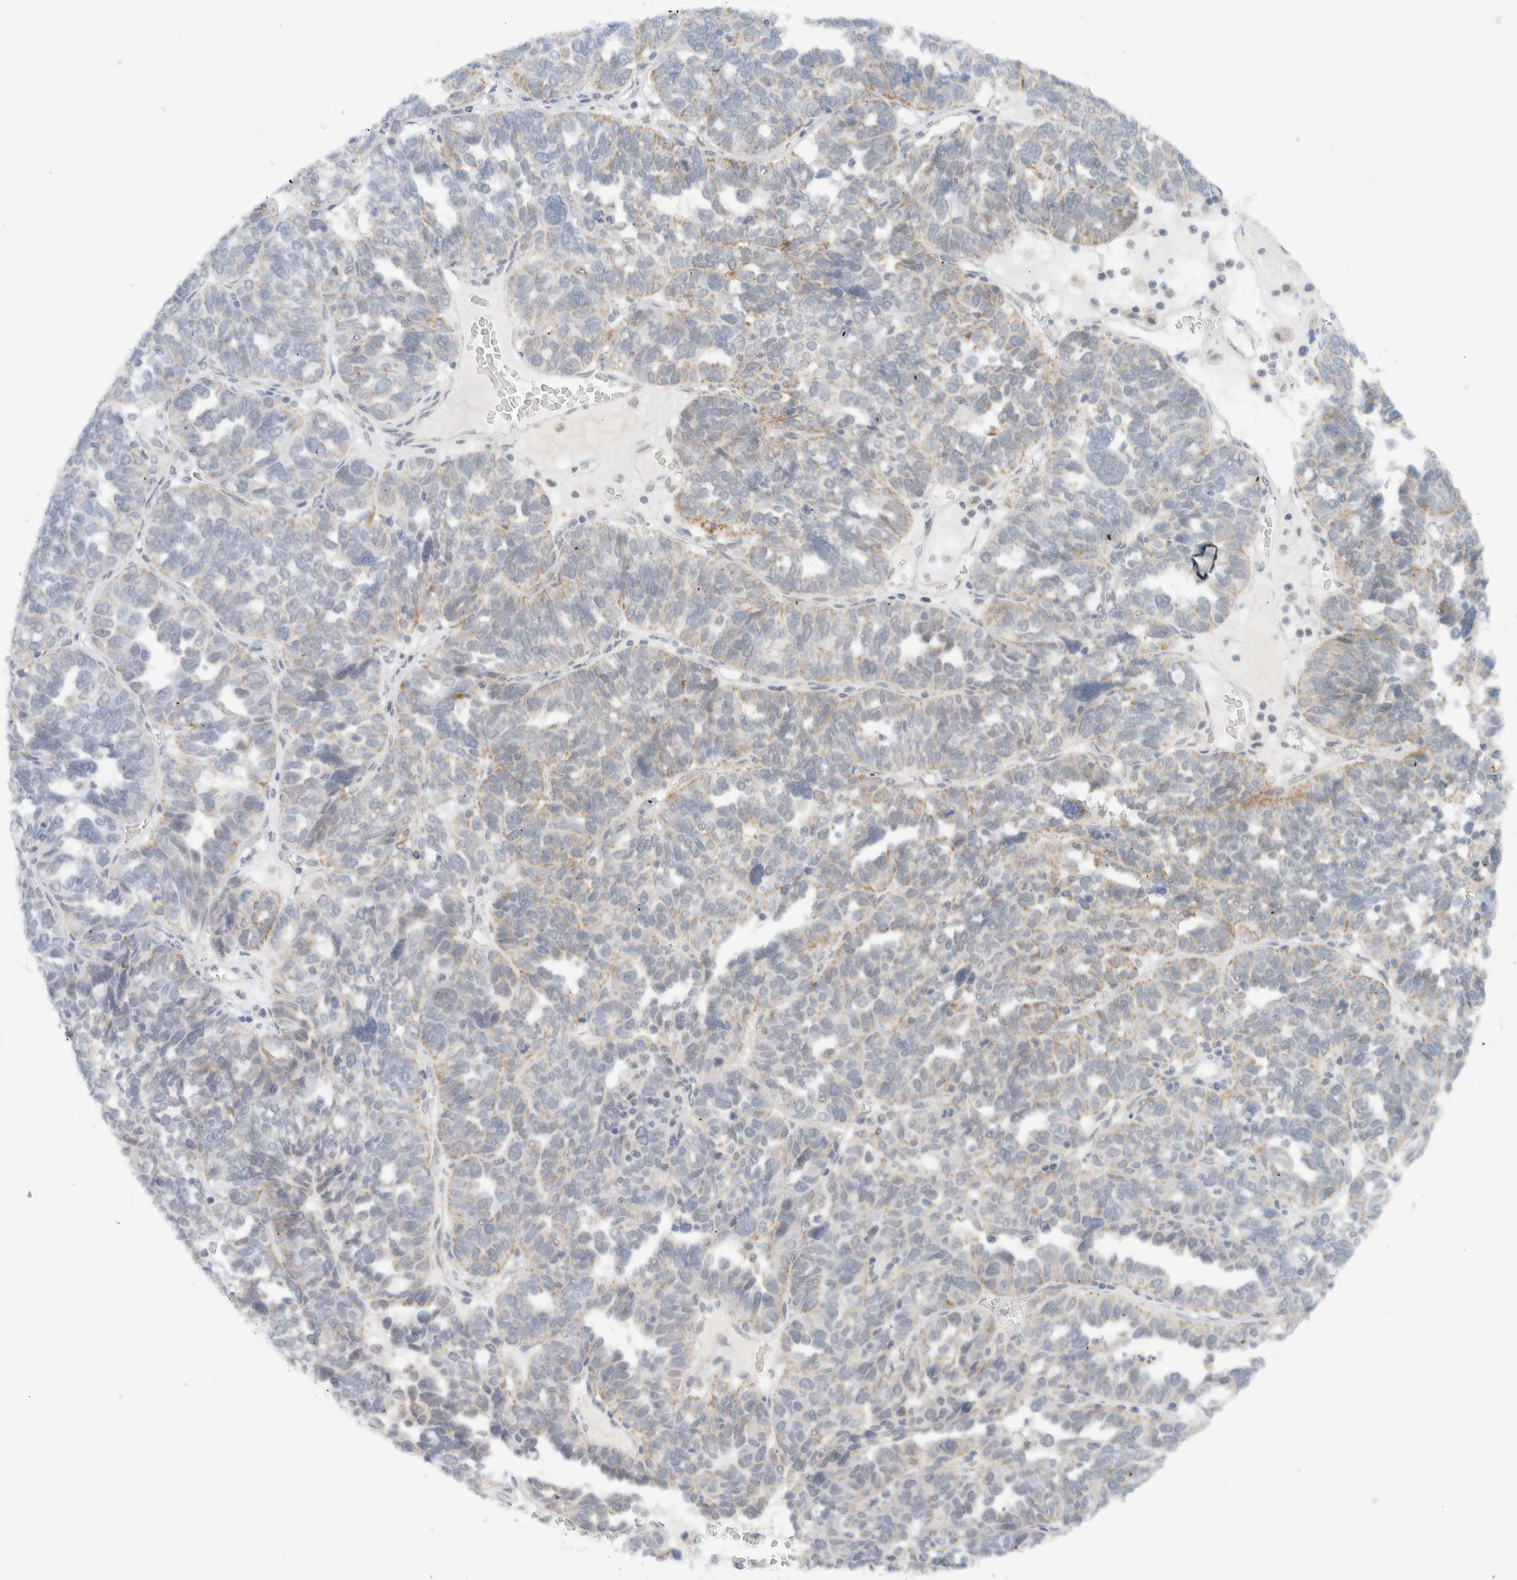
{"staining": {"intensity": "weak", "quantity": "25%-75%", "location": "cytoplasmic/membranous"}, "tissue": "ovarian cancer", "cell_type": "Tumor cells", "image_type": "cancer", "snomed": [{"axis": "morphology", "description": "Cystadenocarcinoma, serous, NOS"}, {"axis": "topography", "description": "Ovary"}], "caption": "Brown immunohistochemical staining in ovarian serous cystadenocarcinoma displays weak cytoplasmic/membranous positivity in approximately 25%-75% of tumor cells. Using DAB (3,3'-diaminobenzidine) (brown) and hematoxylin (blue) stains, captured at high magnification using brightfield microscopy.", "gene": "MRPL41", "patient": {"sex": "female", "age": 59}}